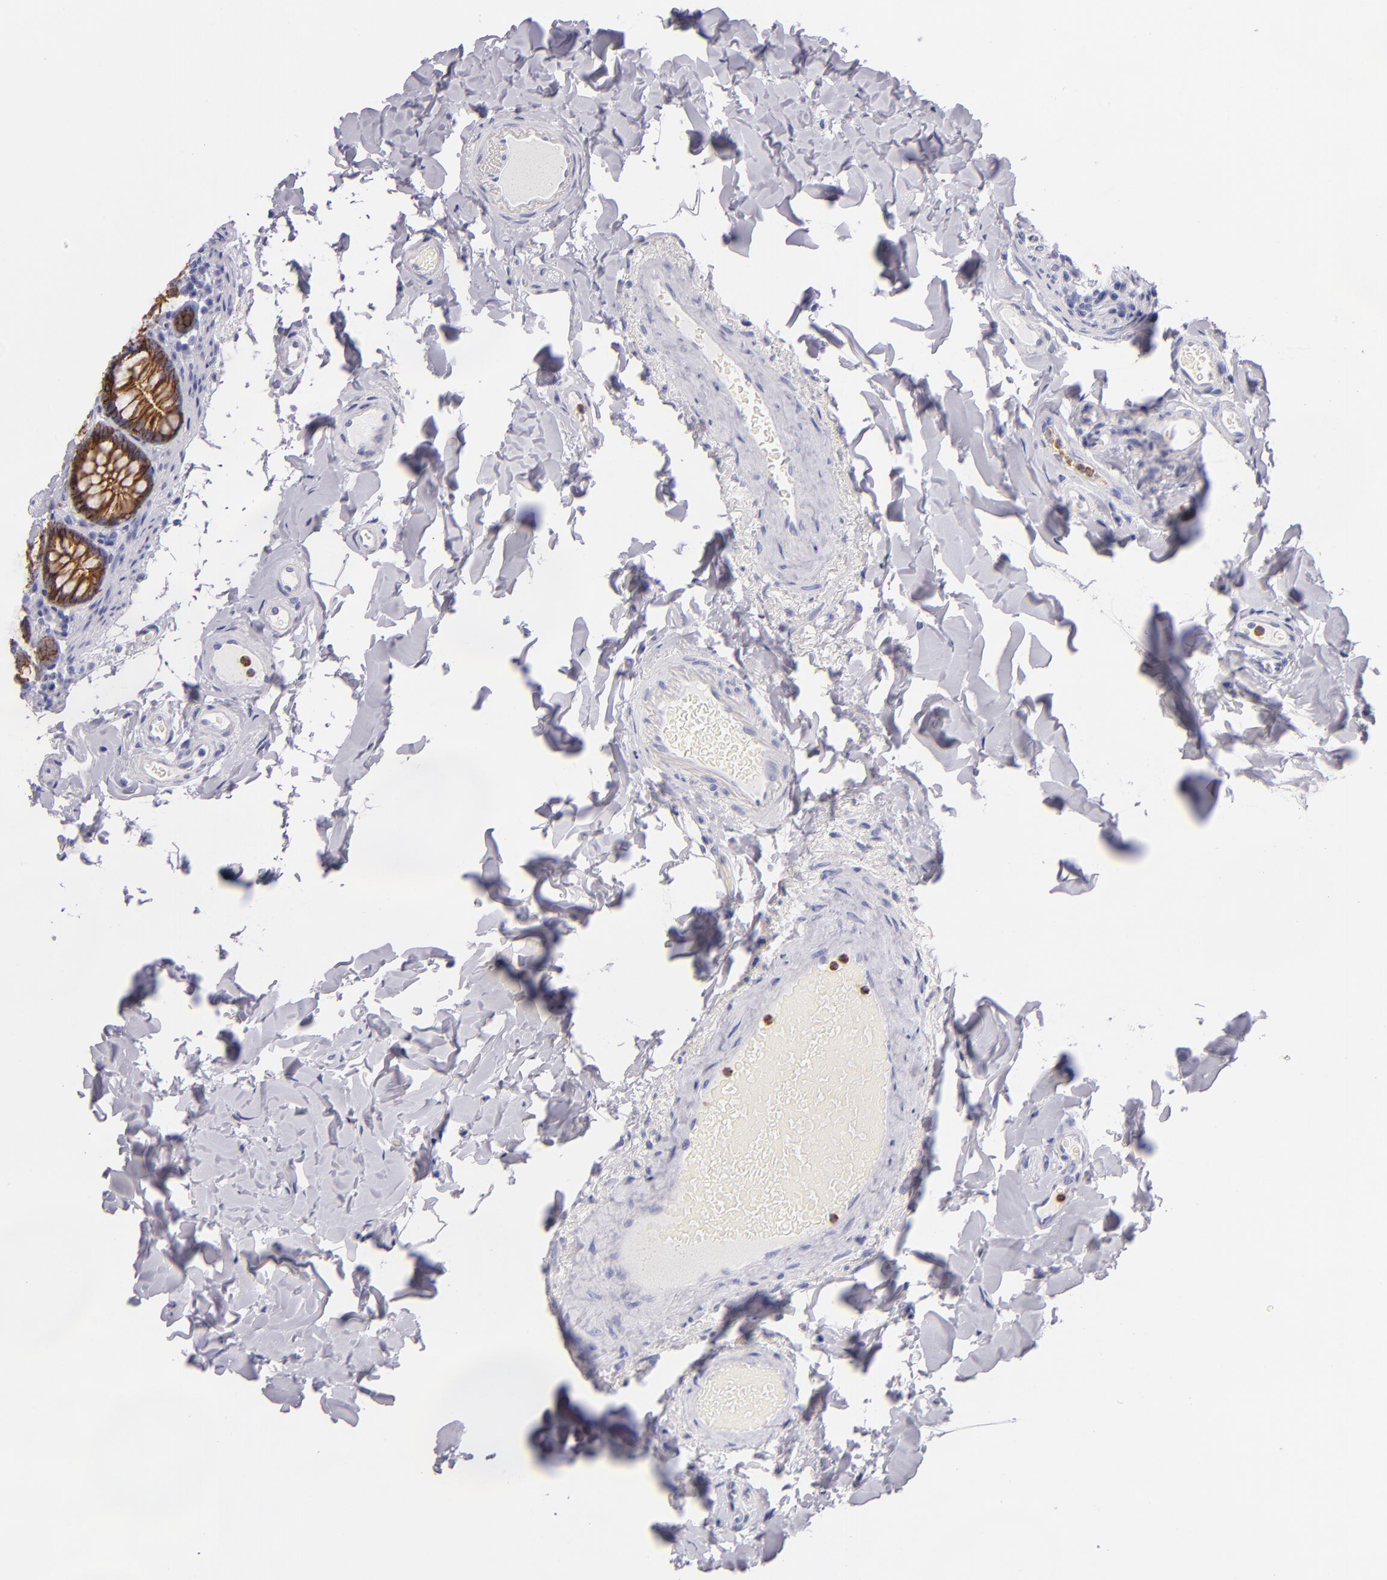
{"staining": {"intensity": "negative", "quantity": "none", "location": "none"}, "tissue": "colon", "cell_type": "Endothelial cells", "image_type": "normal", "snomed": [{"axis": "morphology", "description": "Normal tissue, NOS"}, {"axis": "topography", "description": "Colon"}], "caption": "High magnification brightfield microscopy of benign colon stained with DAB (3,3'-diaminobenzidine) (brown) and counterstained with hematoxylin (blue): endothelial cells show no significant expression. (Stains: DAB (3,3'-diaminobenzidine) immunohistochemistry with hematoxylin counter stain, Microscopy: brightfield microscopy at high magnification).", "gene": "CDH3", "patient": {"sex": "female", "age": 61}}